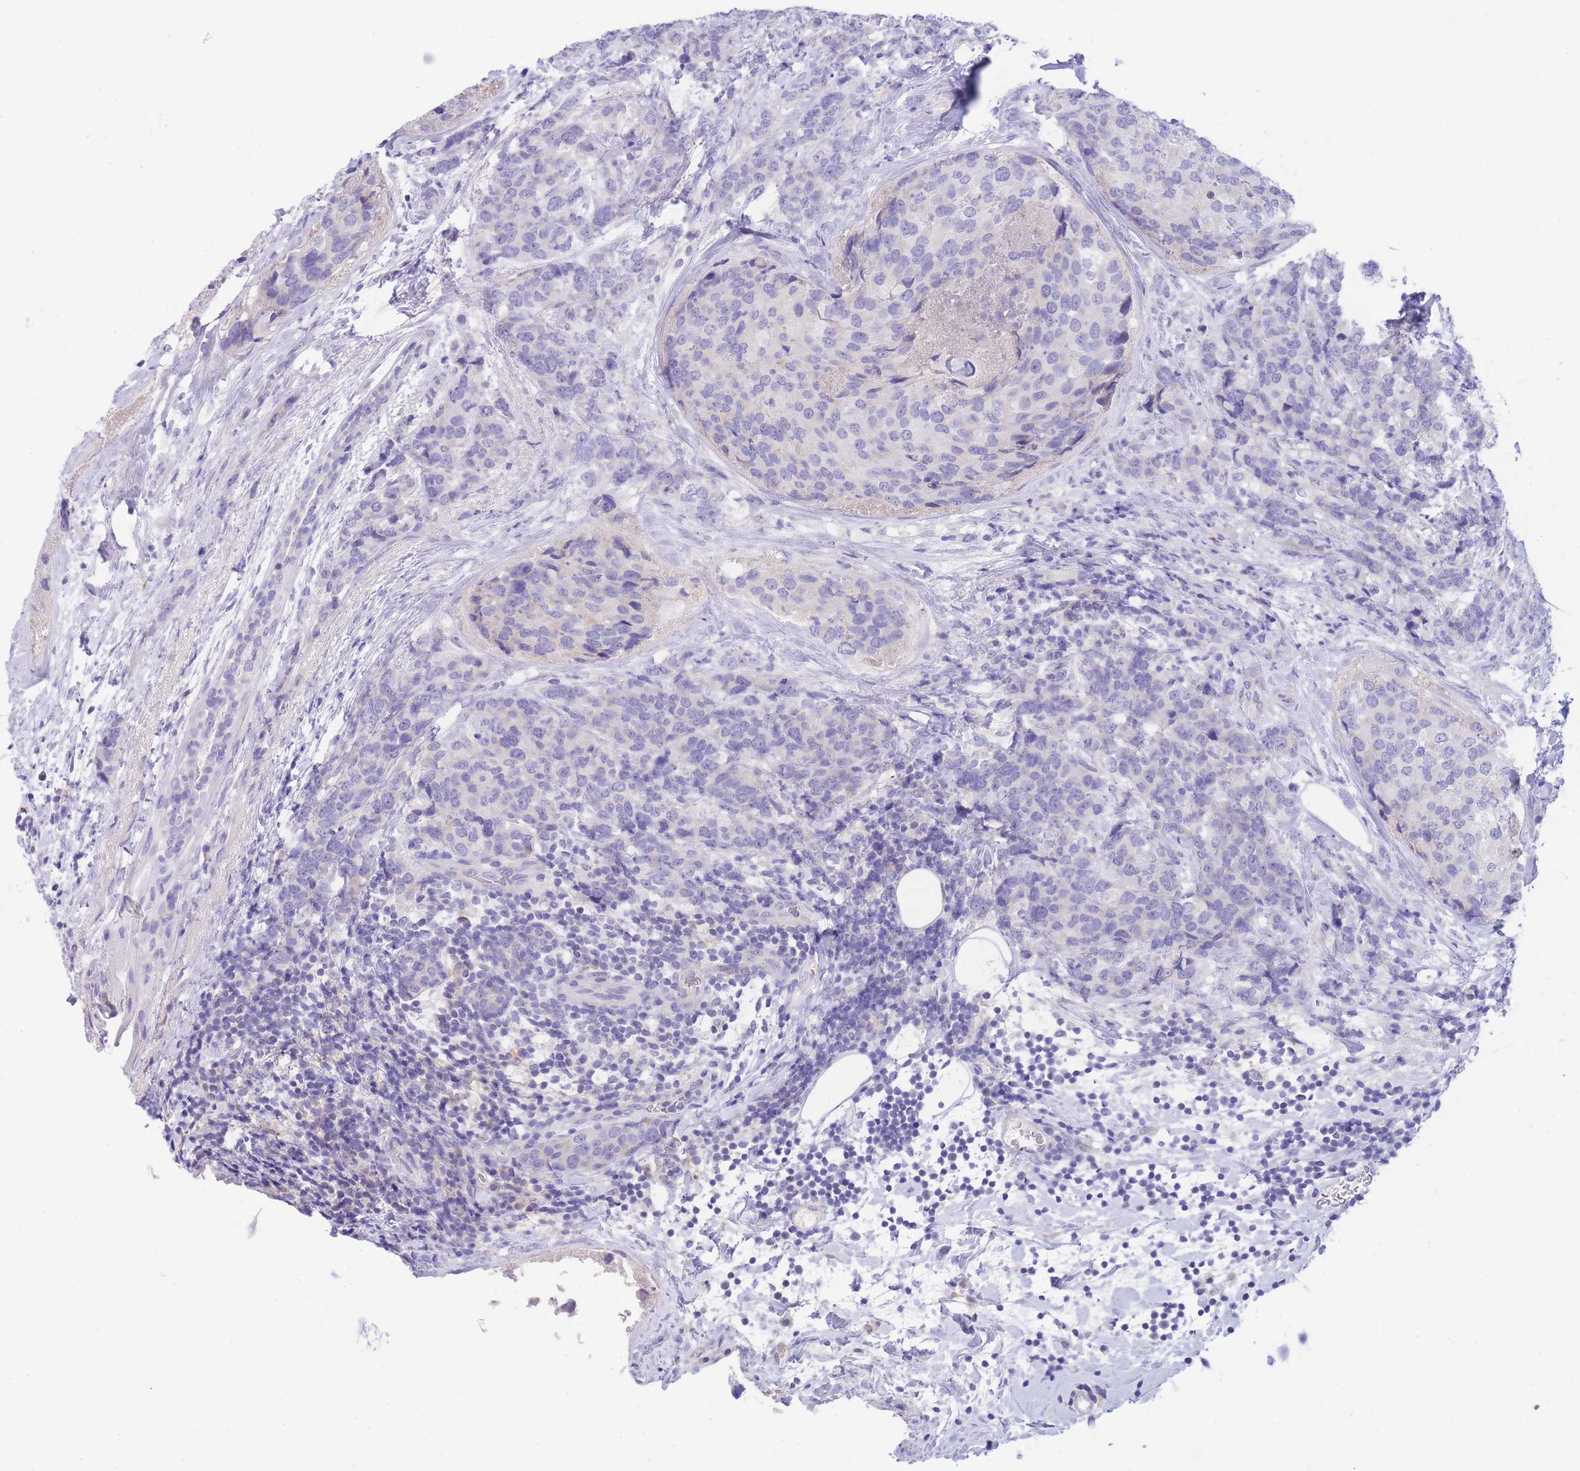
{"staining": {"intensity": "negative", "quantity": "none", "location": "none"}, "tissue": "breast cancer", "cell_type": "Tumor cells", "image_type": "cancer", "snomed": [{"axis": "morphology", "description": "Lobular carcinoma"}, {"axis": "topography", "description": "Breast"}], "caption": "There is no significant staining in tumor cells of breast cancer (lobular carcinoma).", "gene": "PCDHB3", "patient": {"sex": "female", "age": 59}}